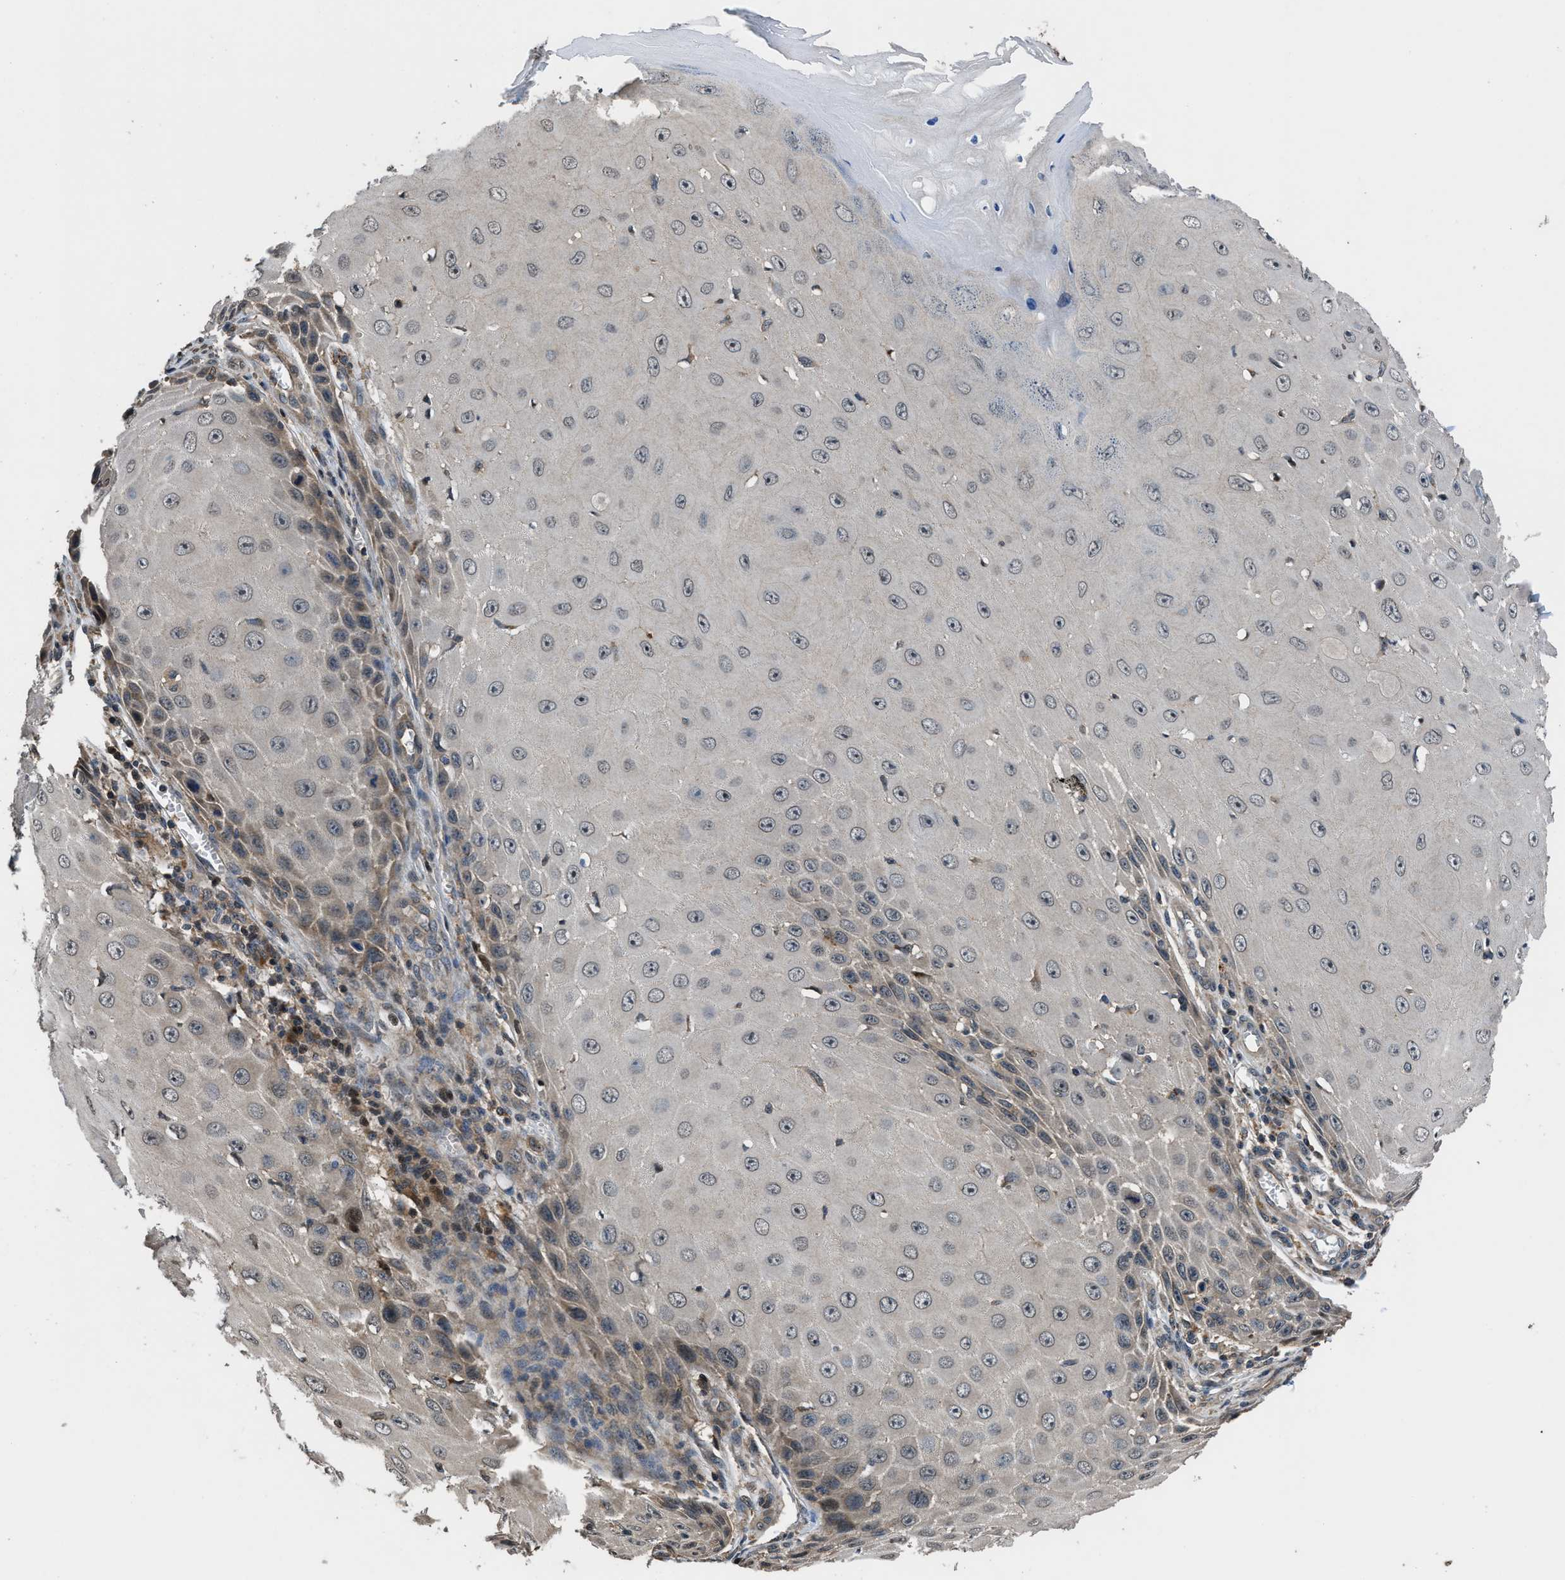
{"staining": {"intensity": "weak", "quantity": ">75%", "location": "nuclear"}, "tissue": "skin cancer", "cell_type": "Tumor cells", "image_type": "cancer", "snomed": [{"axis": "morphology", "description": "Squamous cell carcinoma, NOS"}, {"axis": "topography", "description": "Skin"}], "caption": "Weak nuclear positivity is seen in about >75% of tumor cells in squamous cell carcinoma (skin). Immunohistochemistry stains the protein in brown and the nuclei are stained blue.", "gene": "CTBS", "patient": {"sex": "female", "age": 73}}